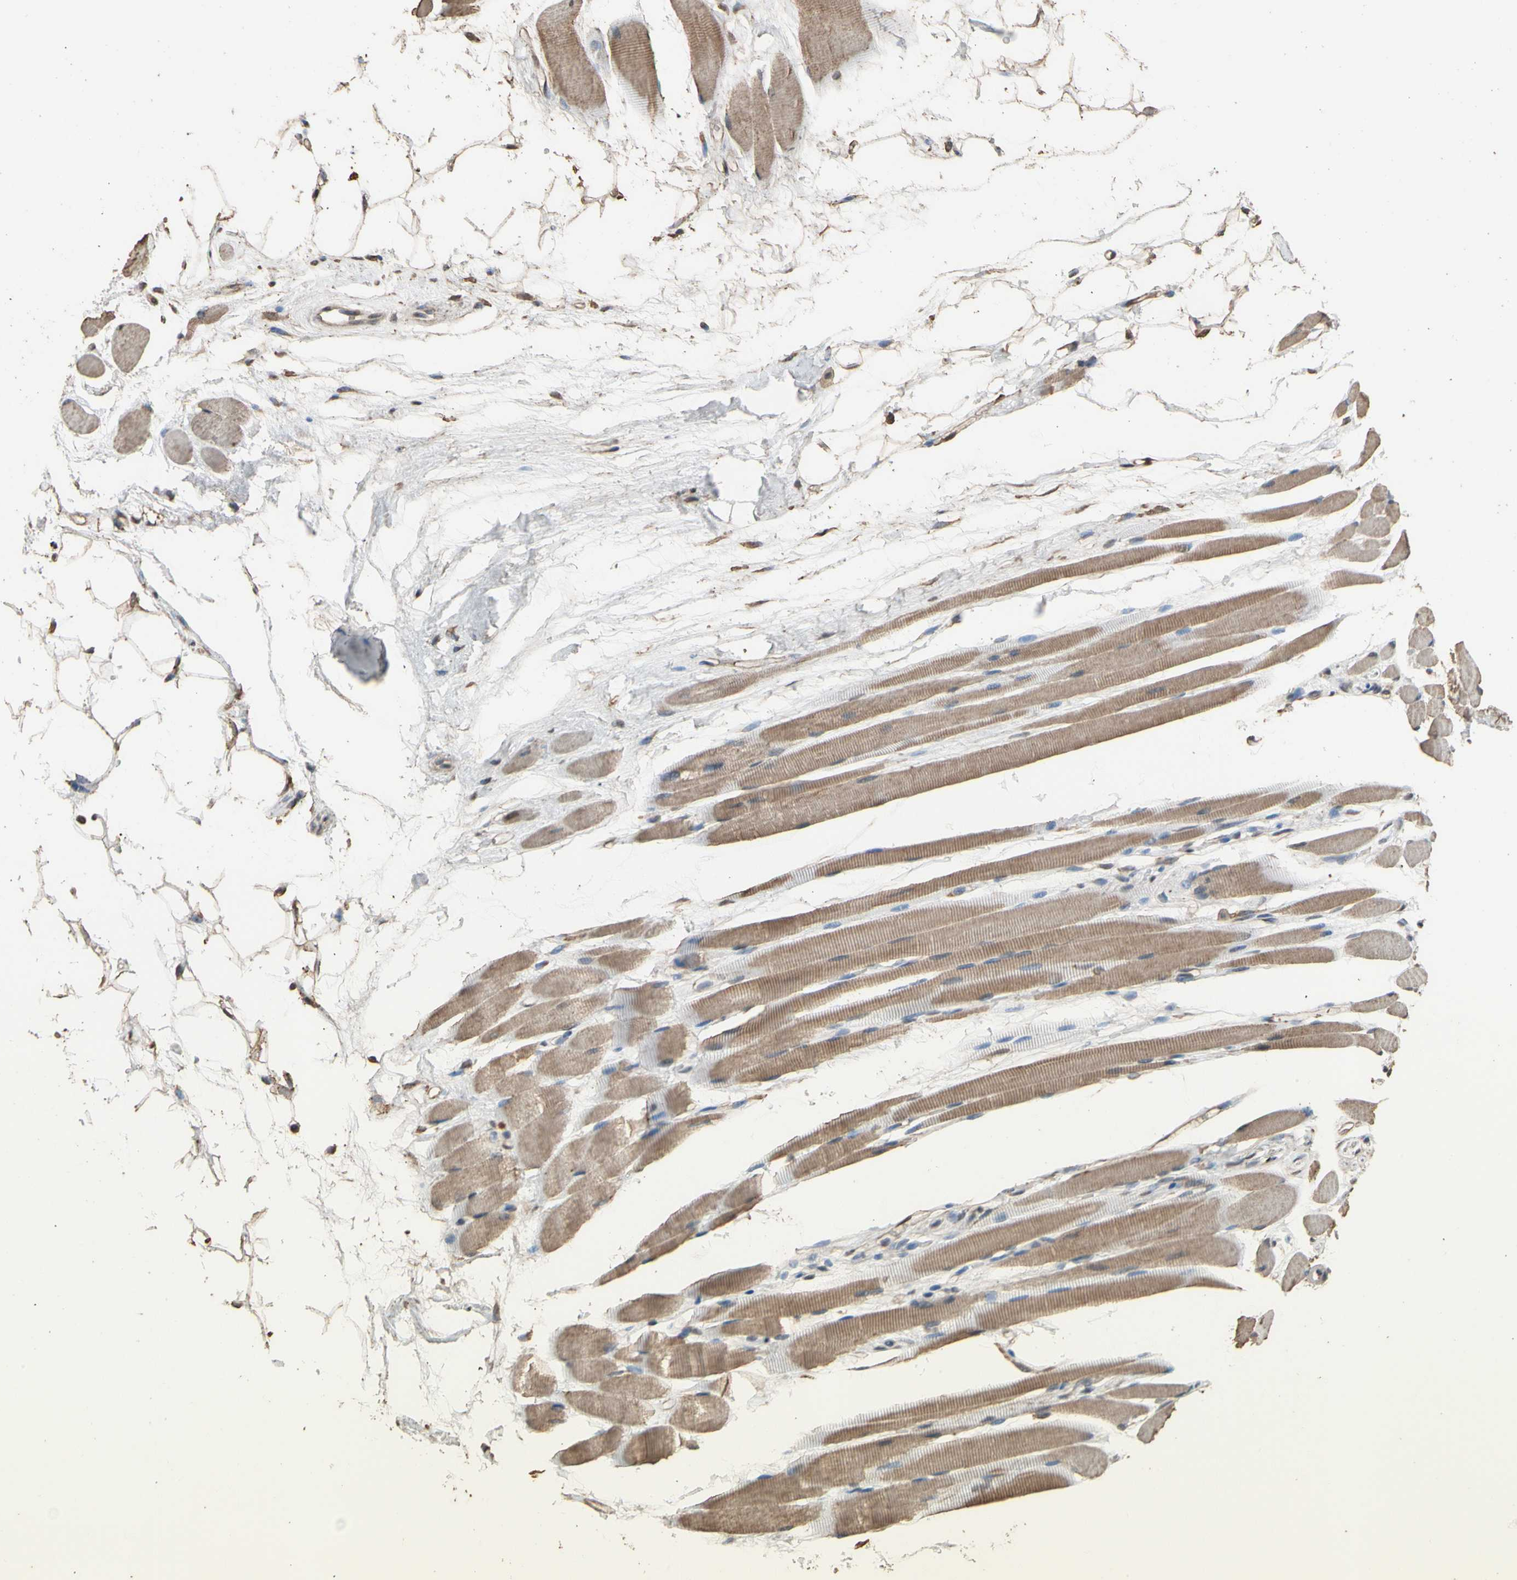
{"staining": {"intensity": "moderate", "quantity": ">75%", "location": "cytoplasmic/membranous"}, "tissue": "skeletal muscle", "cell_type": "Myocytes", "image_type": "normal", "snomed": [{"axis": "morphology", "description": "Normal tissue, NOS"}, {"axis": "topography", "description": "Skeletal muscle"}, {"axis": "topography", "description": "Oral tissue"}, {"axis": "topography", "description": "Peripheral nerve tissue"}], "caption": "High-power microscopy captured an immunohistochemistry image of benign skeletal muscle, revealing moderate cytoplasmic/membranous expression in approximately >75% of myocytes. The protein of interest is stained brown, and the nuclei are stained in blue (DAB (3,3'-diaminobenzidine) IHC with brightfield microscopy, high magnification).", "gene": "TNFSF13B", "patient": {"sex": "female", "age": 84}}